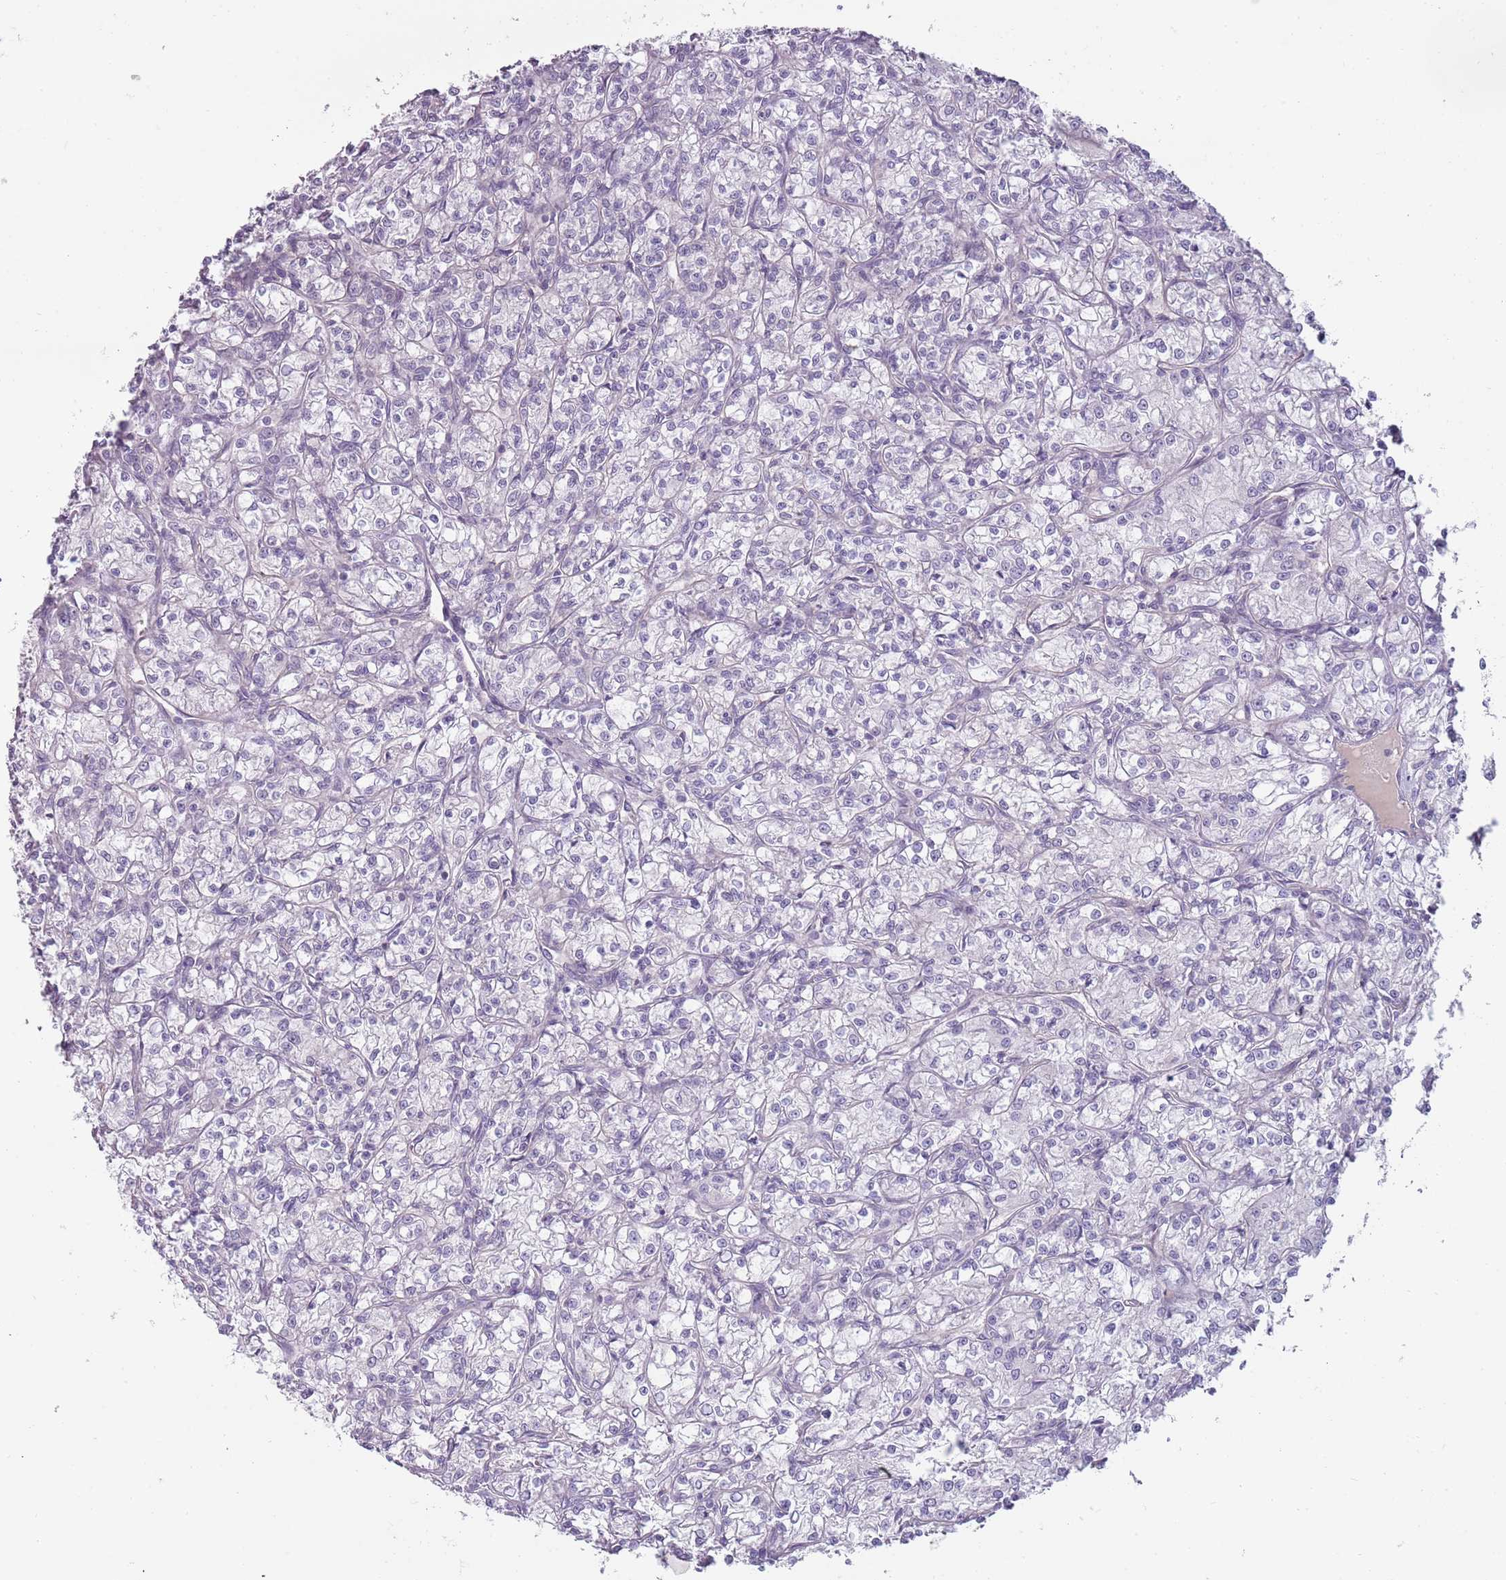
{"staining": {"intensity": "negative", "quantity": "none", "location": "none"}, "tissue": "renal cancer", "cell_type": "Tumor cells", "image_type": "cancer", "snomed": [{"axis": "morphology", "description": "Adenocarcinoma, NOS"}, {"axis": "topography", "description": "Kidney"}], "caption": "Immunohistochemistry micrograph of neoplastic tissue: human adenocarcinoma (renal) stained with DAB displays no significant protein staining in tumor cells.", "gene": "RFX2", "patient": {"sex": "female", "age": 59}}